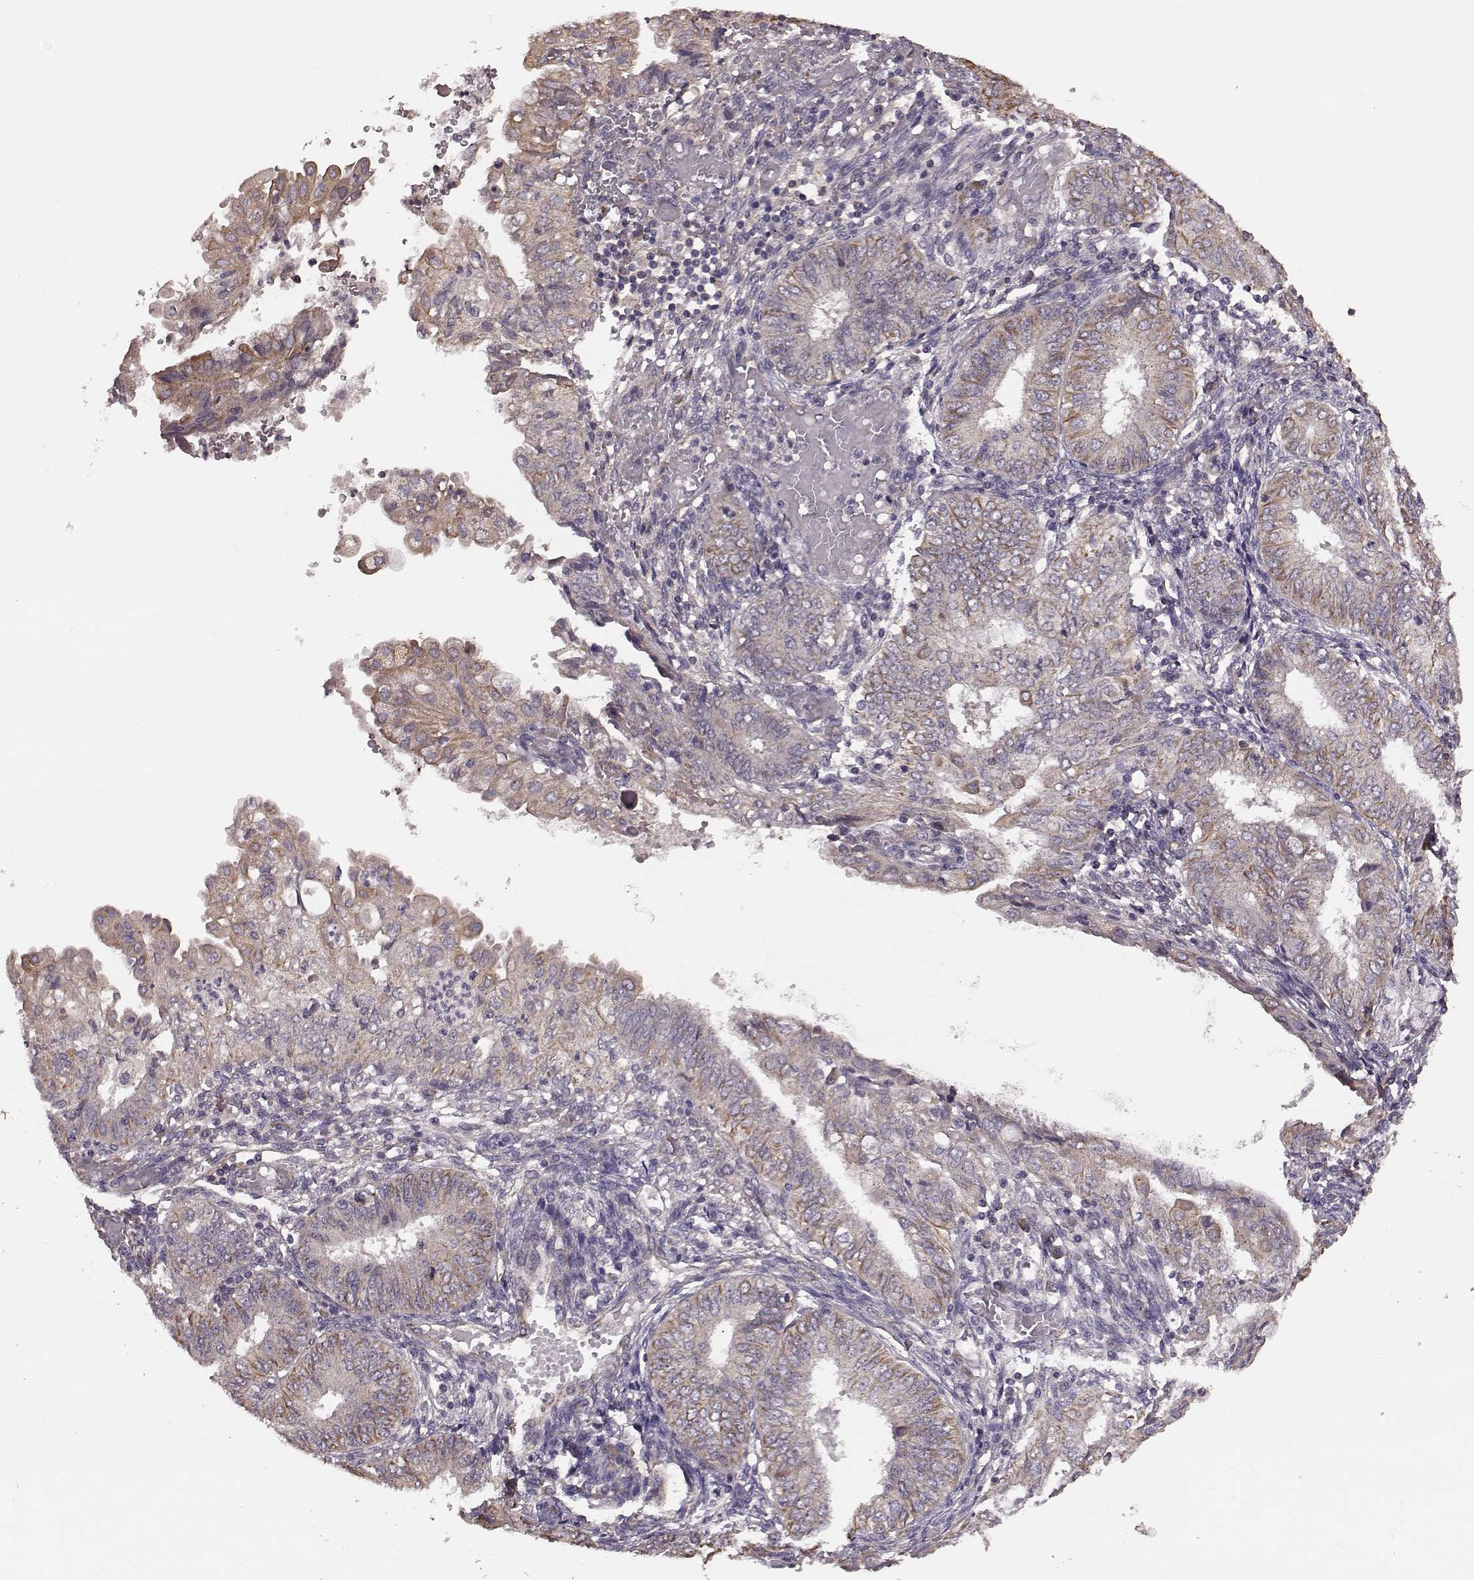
{"staining": {"intensity": "weak", "quantity": ">75%", "location": "cytoplasmic/membranous"}, "tissue": "endometrial cancer", "cell_type": "Tumor cells", "image_type": "cancer", "snomed": [{"axis": "morphology", "description": "Adenocarcinoma, NOS"}, {"axis": "topography", "description": "Endometrium"}], "caption": "Weak cytoplasmic/membranous positivity is present in approximately >75% of tumor cells in adenocarcinoma (endometrial).", "gene": "NTF3", "patient": {"sex": "female", "age": 68}}